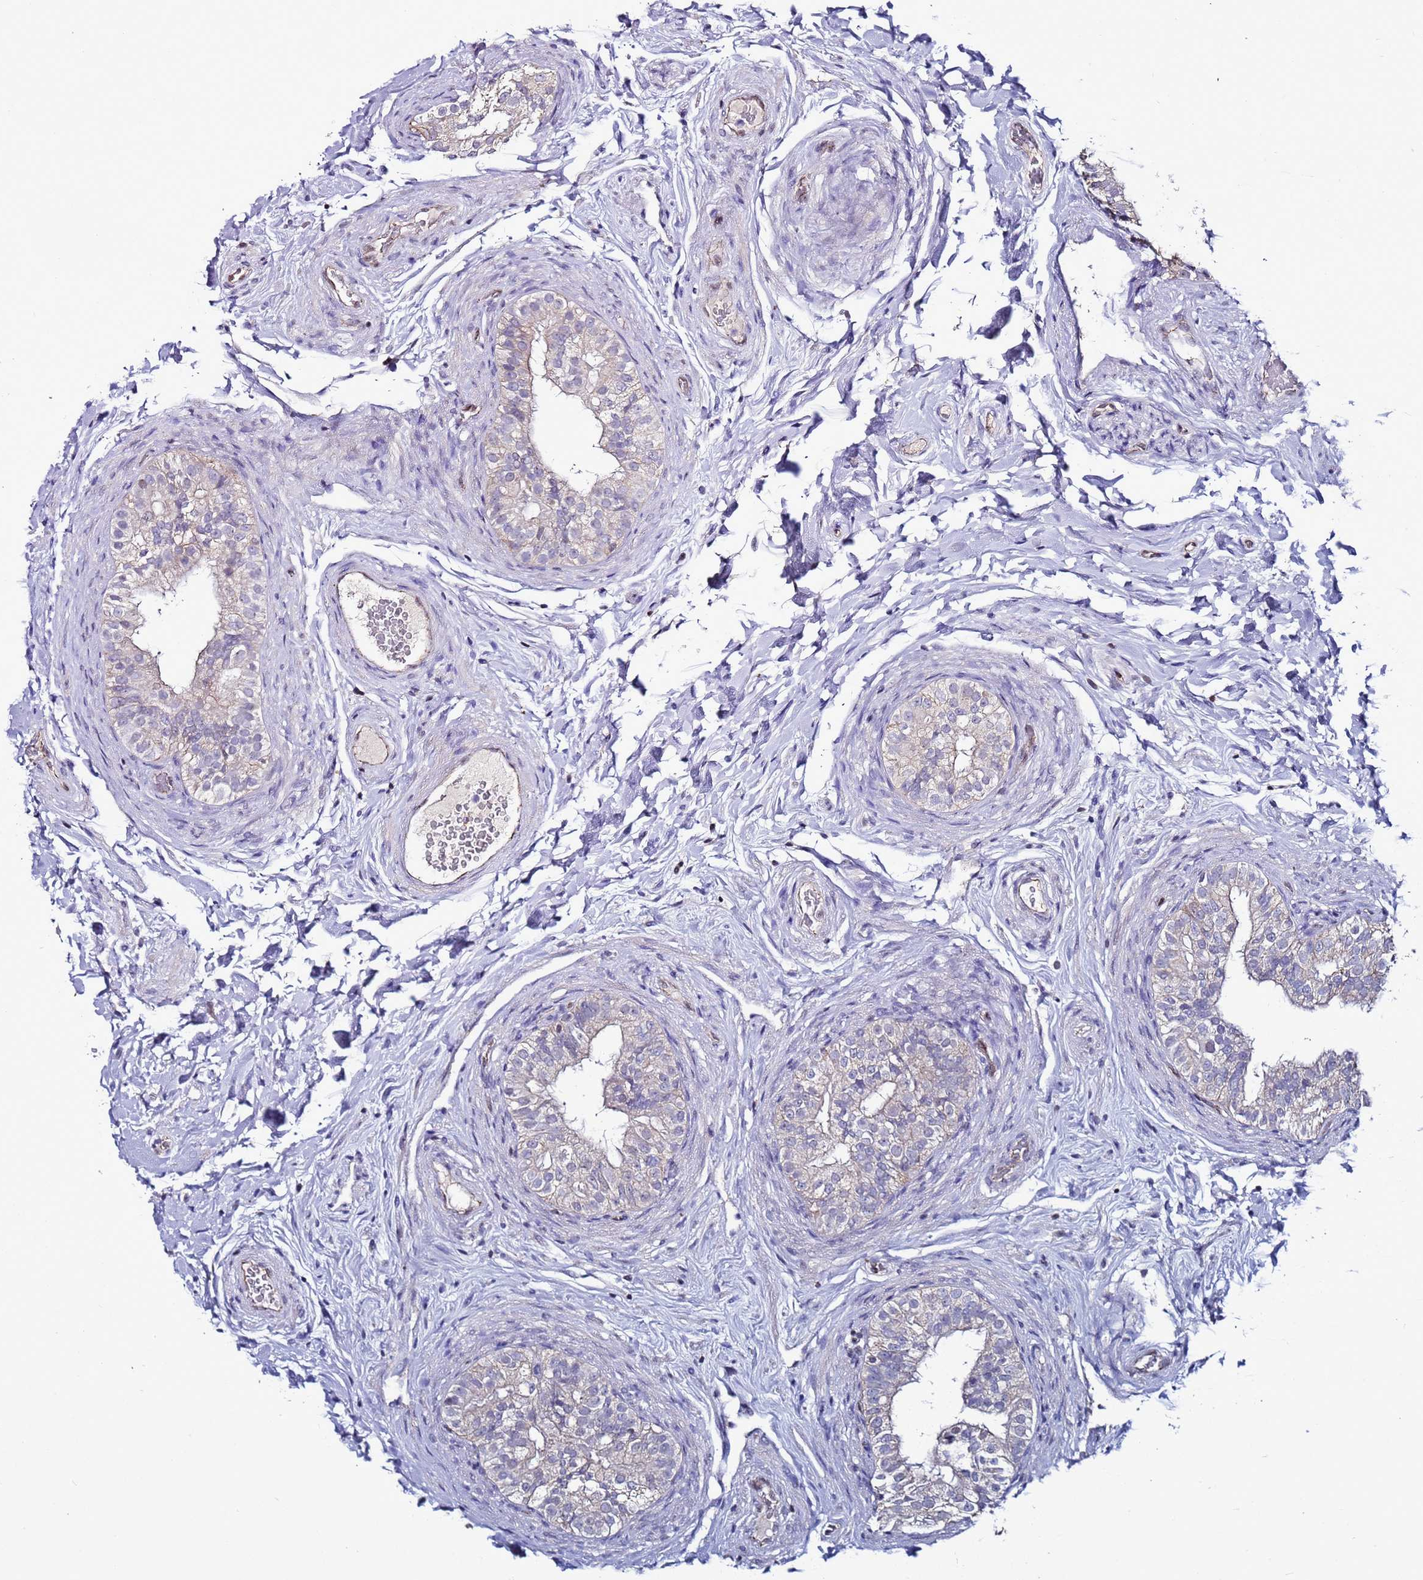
{"staining": {"intensity": "weak", "quantity": ">75%", "location": "cytoplasmic/membranous"}, "tissue": "epididymis", "cell_type": "Glandular cells", "image_type": "normal", "snomed": [{"axis": "morphology", "description": "Normal tissue, NOS"}, {"axis": "topography", "description": "Epididymis"}], "caption": "Immunohistochemistry (IHC) micrograph of unremarkable epididymis: human epididymis stained using immunohistochemistry displays low levels of weak protein expression localized specifically in the cytoplasmic/membranous of glandular cells, appearing as a cytoplasmic/membranous brown color.", "gene": "TENM3", "patient": {"sex": "male", "age": 49}}